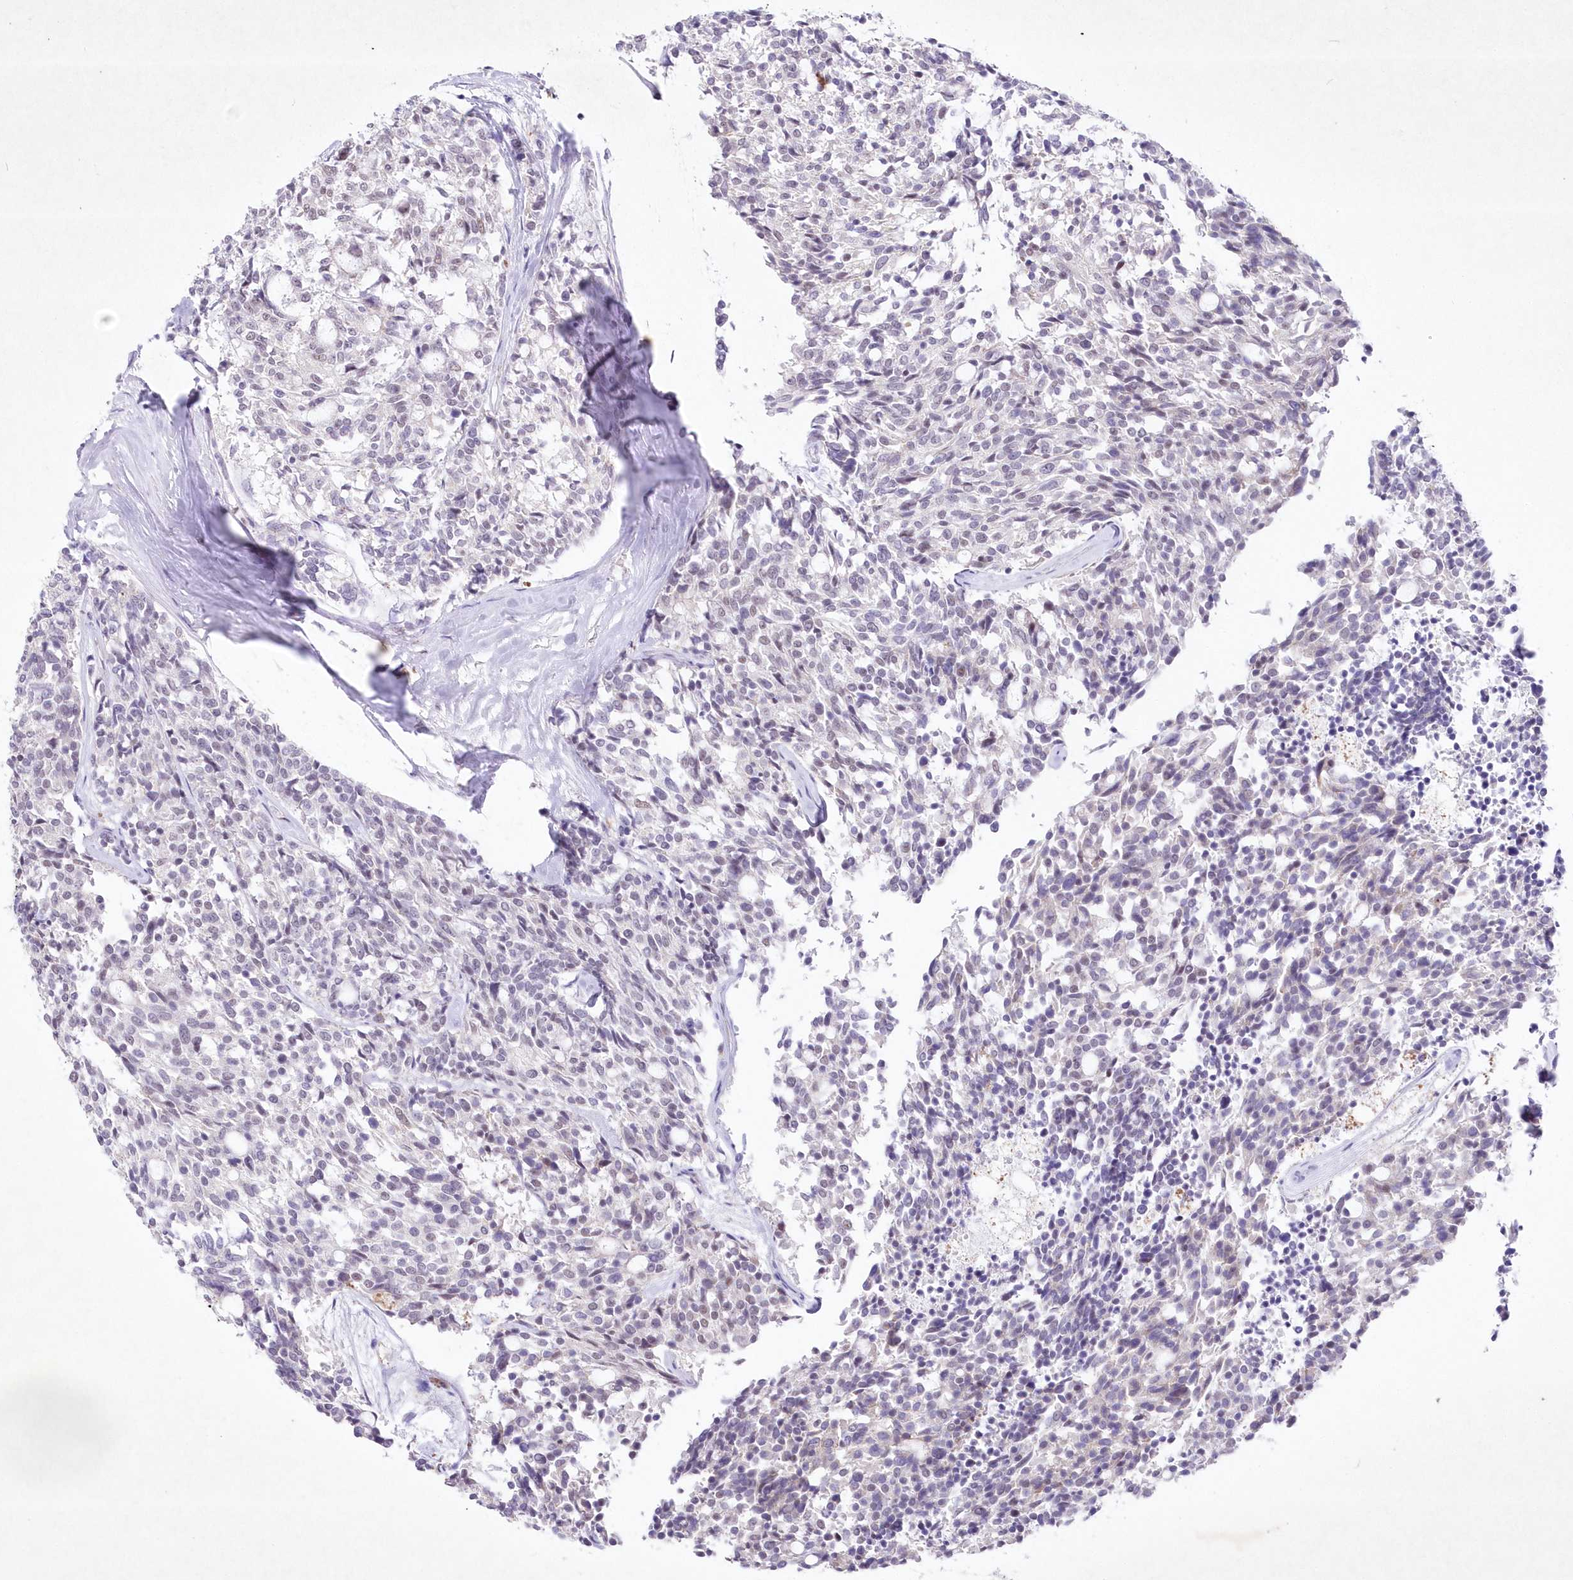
{"staining": {"intensity": "negative", "quantity": "none", "location": "none"}, "tissue": "carcinoid", "cell_type": "Tumor cells", "image_type": "cancer", "snomed": [{"axis": "morphology", "description": "Carcinoid, malignant, NOS"}, {"axis": "topography", "description": "Pancreas"}], "caption": "An immunohistochemistry (IHC) micrograph of carcinoid is shown. There is no staining in tumor cells of carcinoid.", "gene": "RBM27", "patient": {"sex": "female", "age": 54}}